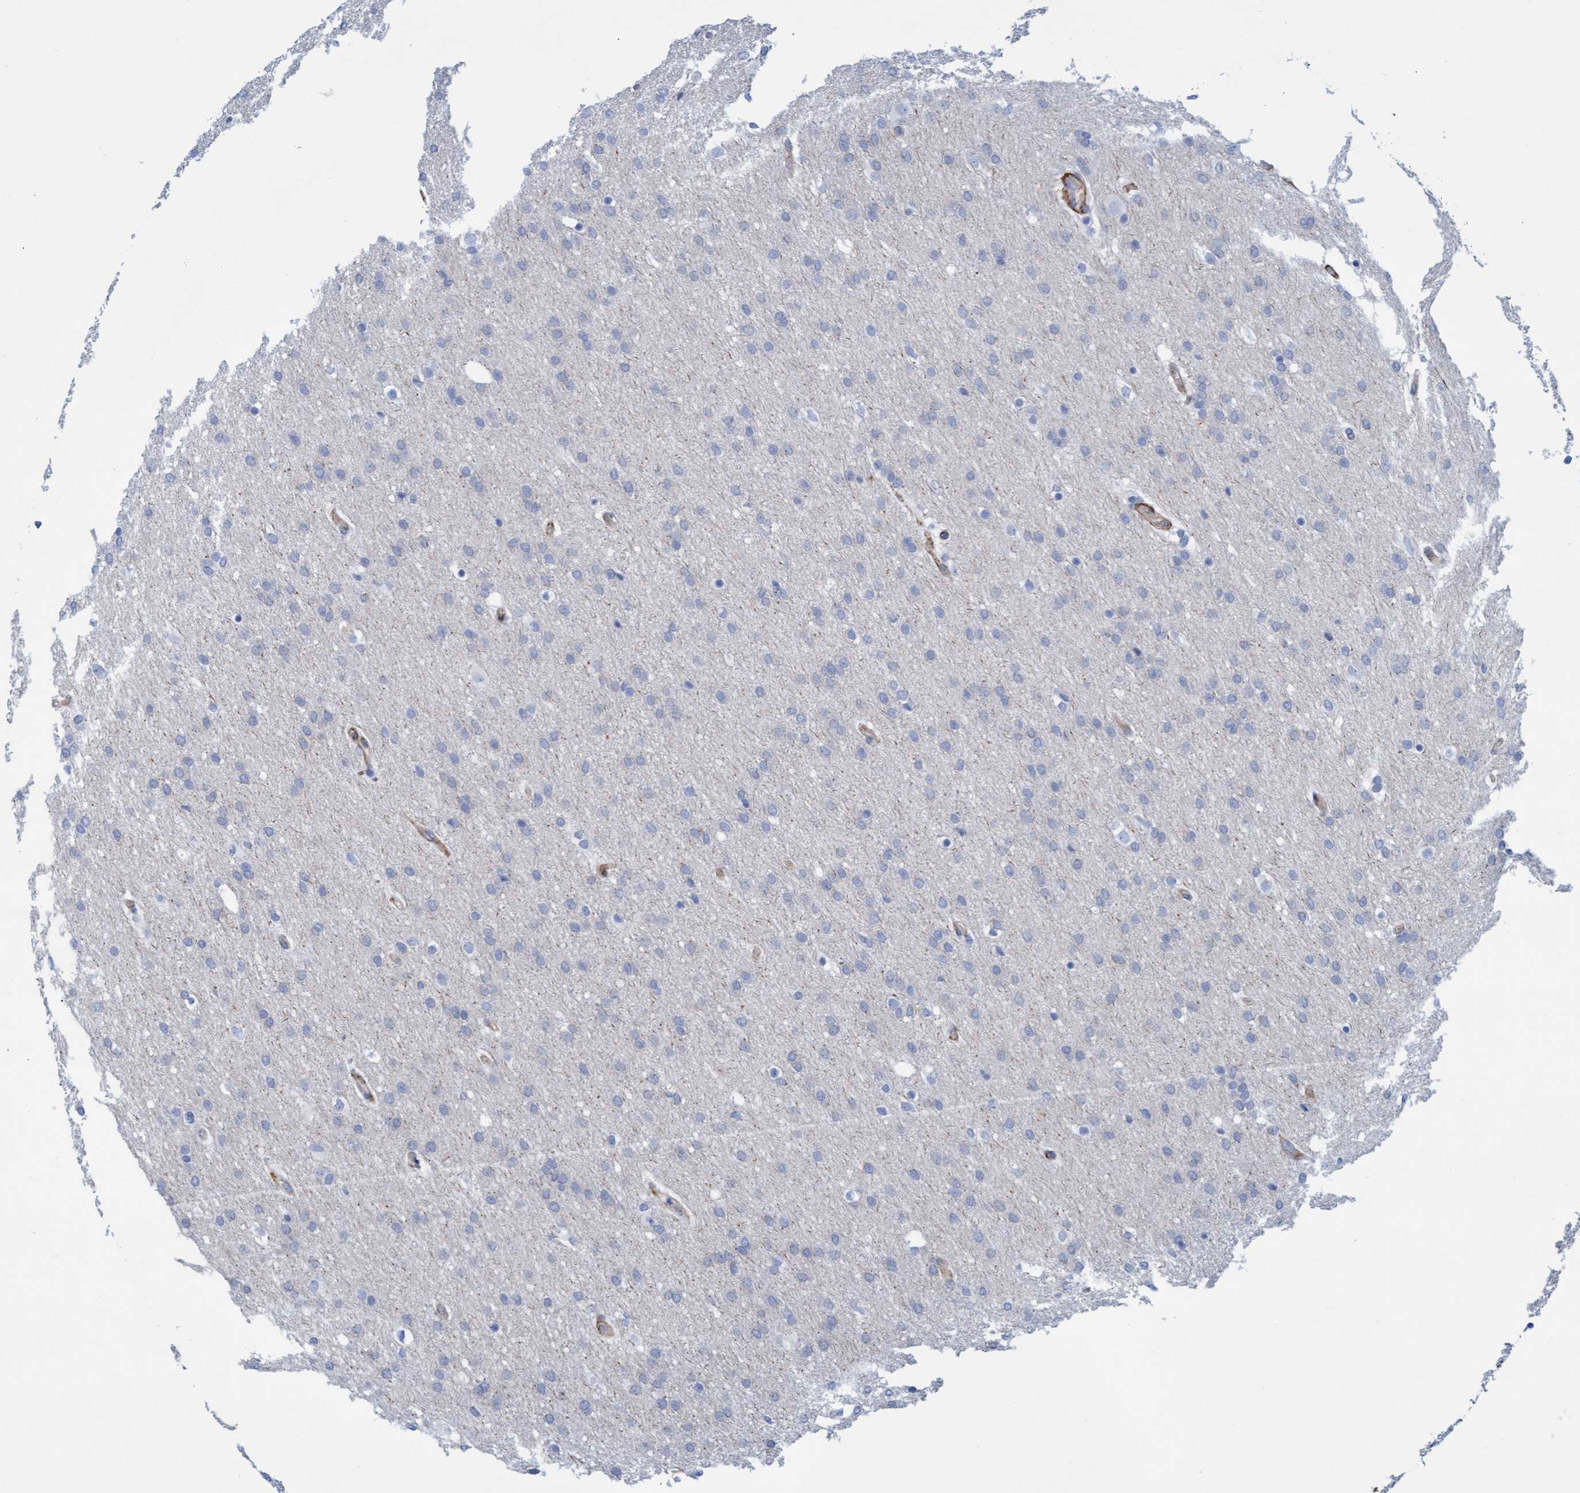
{"staining": {"intensity": "negative", "quantity": "none", "location": "none"}, "tissue": "glioma", "cell_type": "Tumor cells", "image_type": "cancer", "snomed": [{"axis": "morphology", "description": "Glioma, malignant, Low grade"}, {"axis": "topography", "description": "Brain"}], "caption": "Immunohistochemistry photomicrograph of malignant low-grade glioma stained for a protein (brown), which displays no positivity in tumor cells. (IHC, brightfield microscopy, high magnification).", "gene": "MTFR1", "patient": {"sex": "female", "age": 37}}